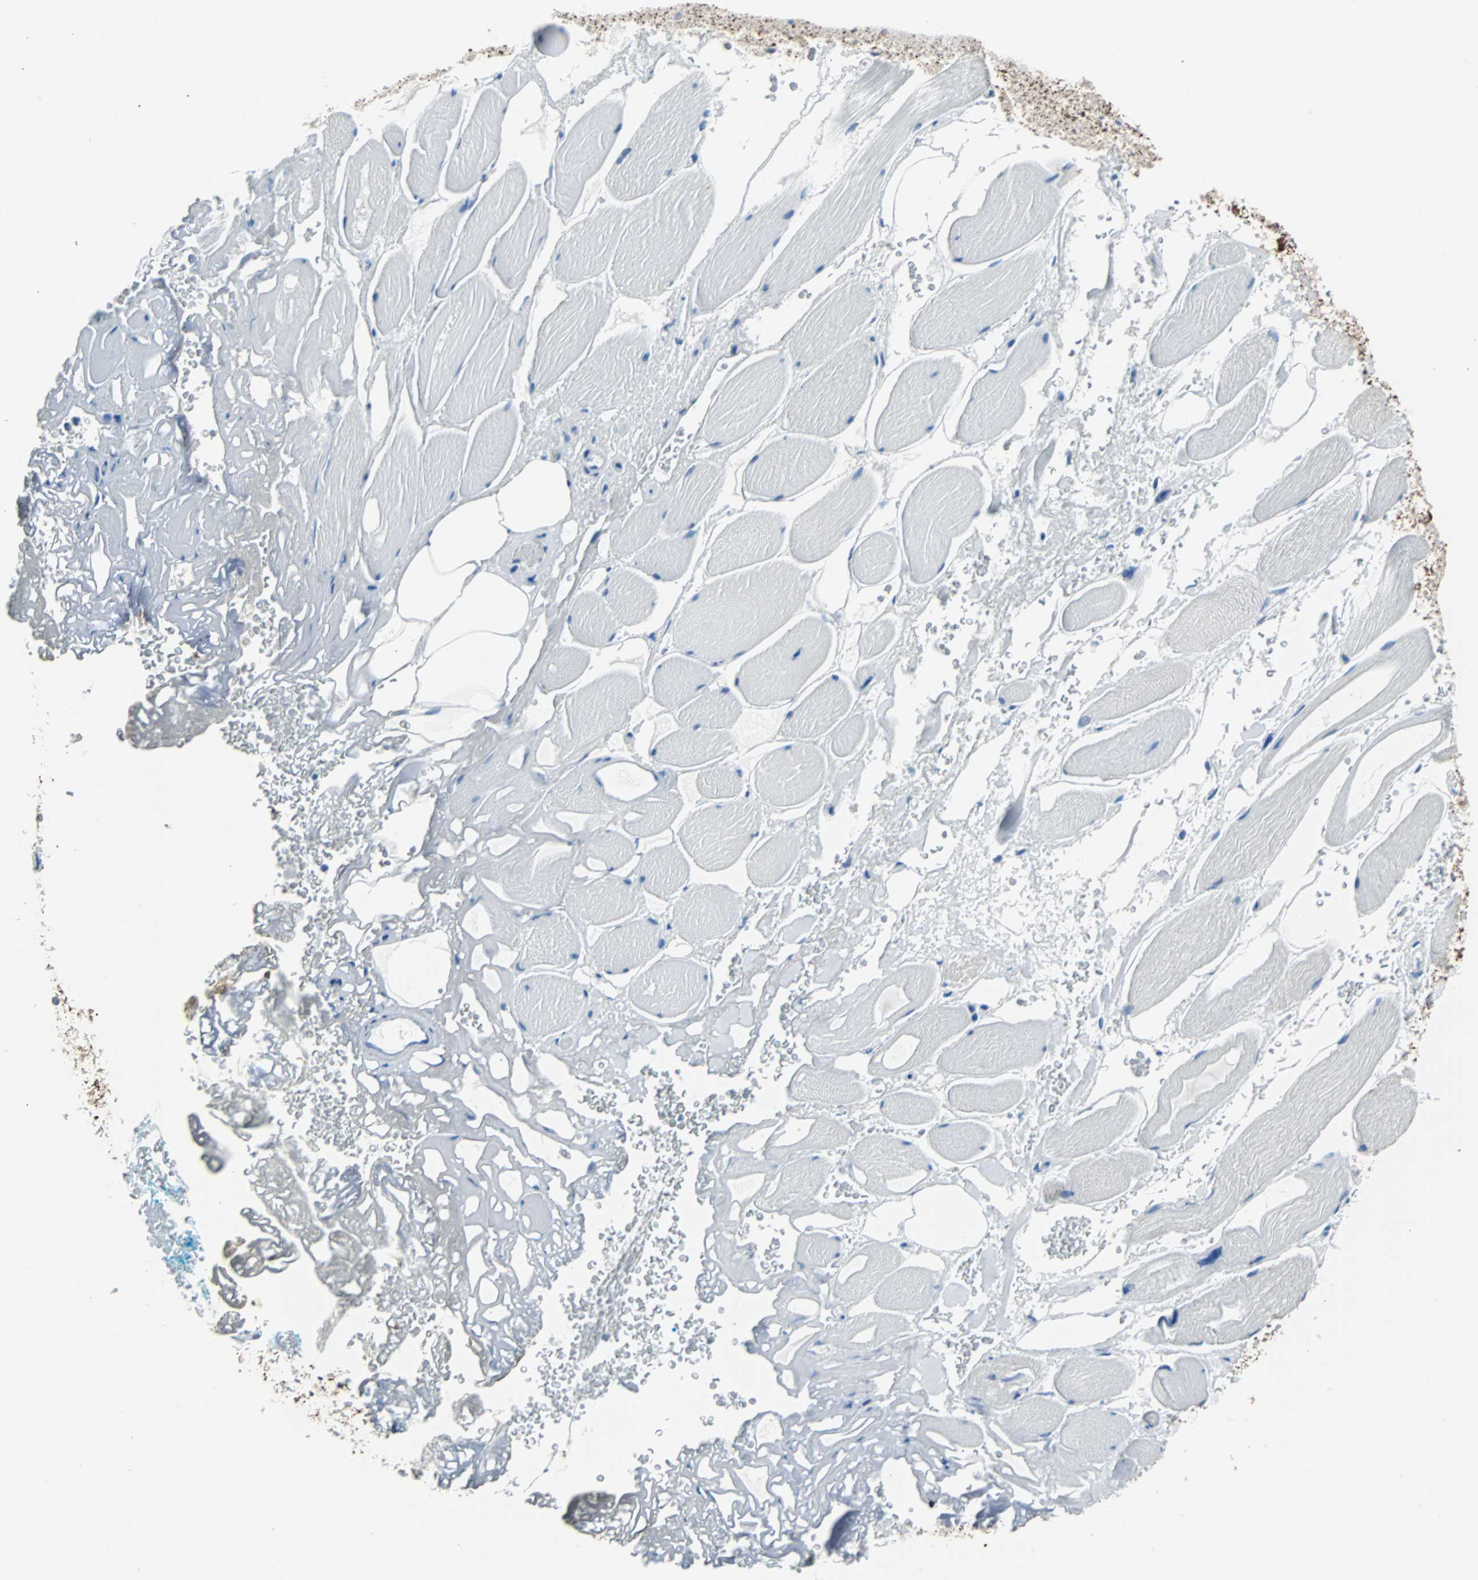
{"staining": {"intensity": "negative", "quantity": "none", "location": "none"}, "tissue": "adipose tissue", "cell_type": "Adipocytes", "image_type": "normal", "snomed": [{"axis": "morphology", "description": "Normal tissue, NOS"}, {"axis": "topography", "description": "Soft tissue"}, {"axis": "topography", "description": "Peripheral nerve tissue"}], "caption": "Protein analysis of unremarkable adipose tissue displays no significant staining in adipocytes. (Immunohistochemistry, brightfield microscopy, high magnification).", "gene": "KRT7", "patient": {"sex": "female", "age": 71}}